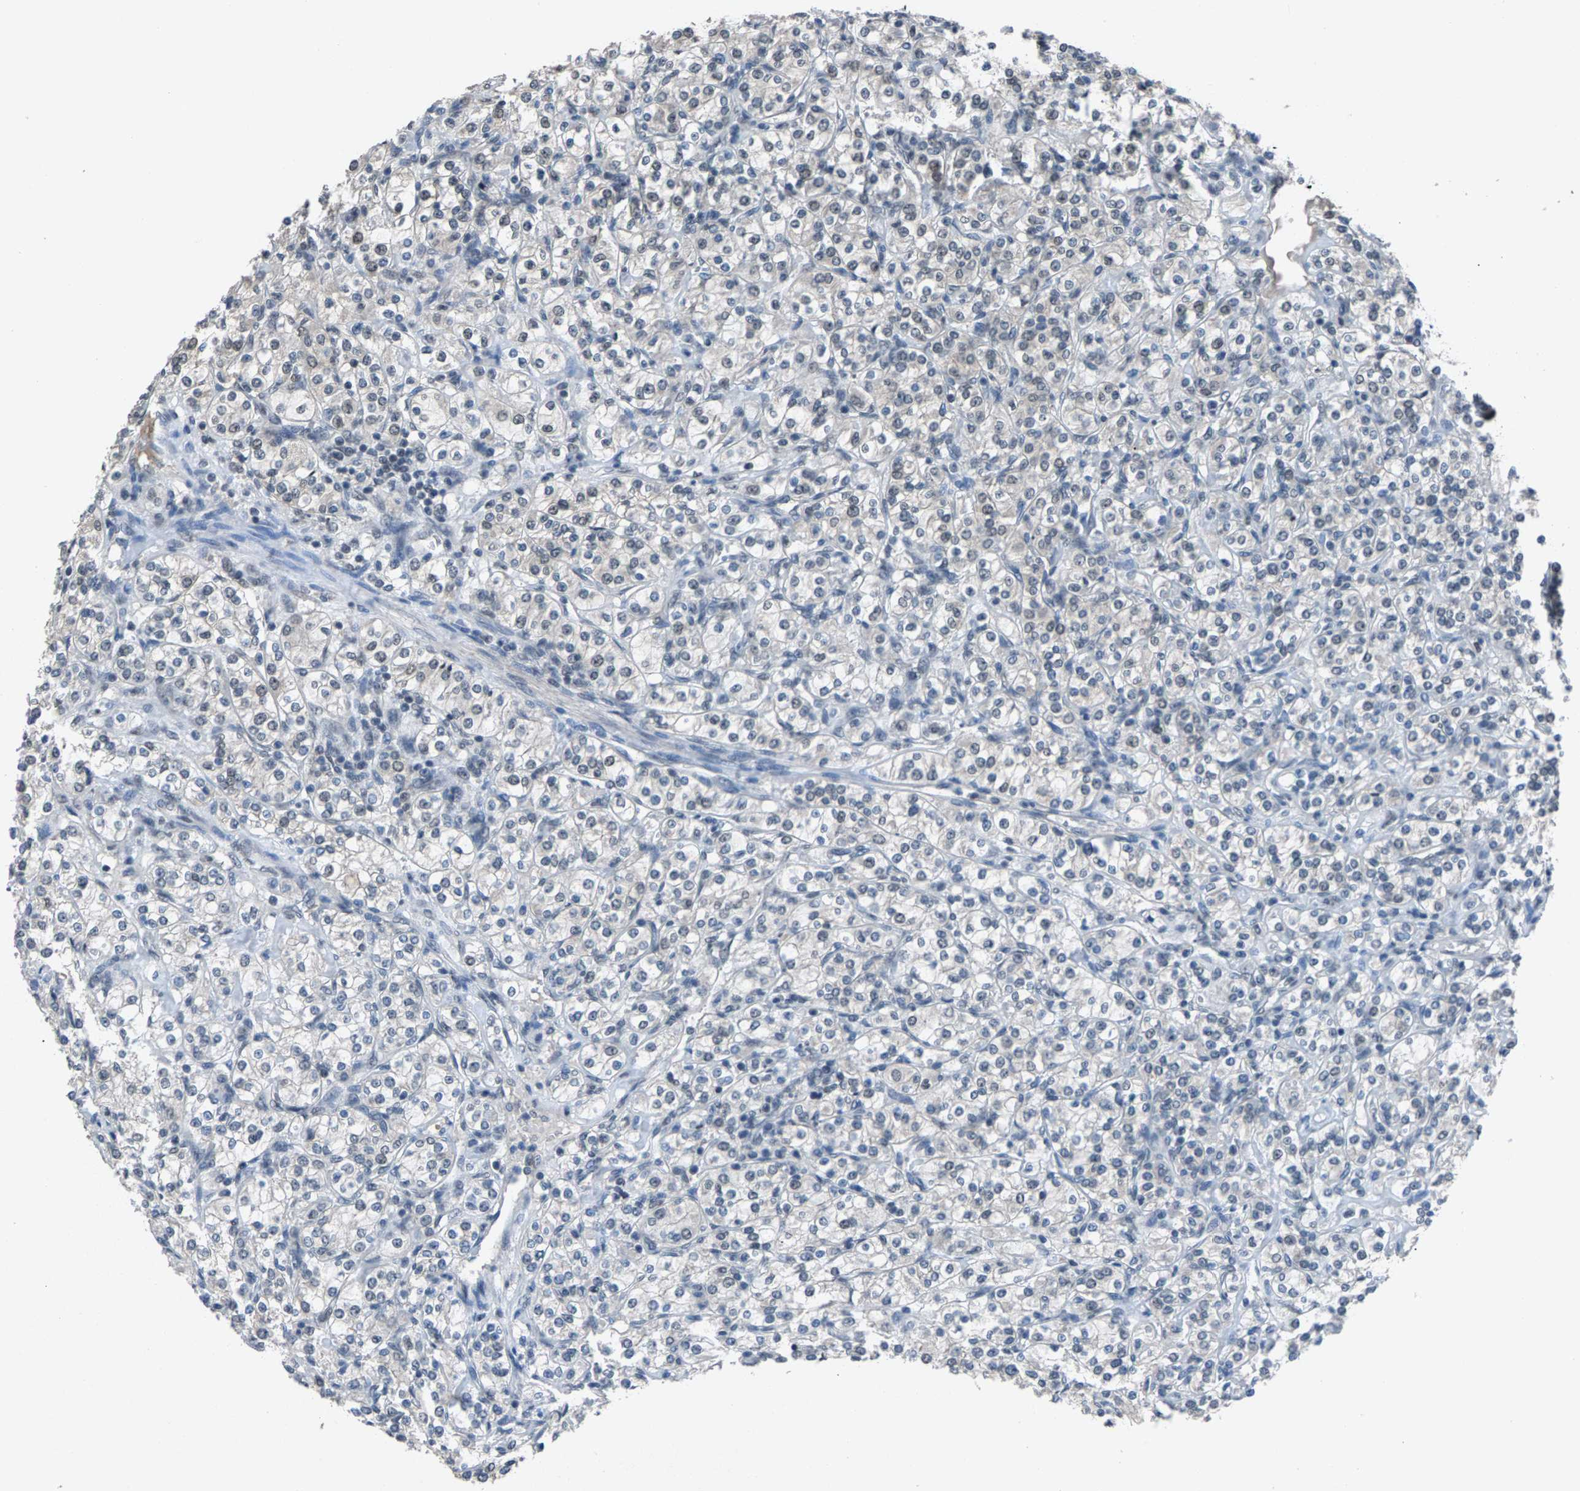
{"staining": {"intensity": "weak", "quantity": "<25%", "location": "nuclear"}, "tissue": "renal cancer", "cell_type": "Tumor cells", "image_type": "cancer", "snomed": [{"axis": "morphology", "description": "Adenocarcinoma, NOS"}, {"axis": "topography", "description": "Kidney"}], "caption": "Immunohistochemistry image of renal adenocarcinoma stained for a protein (brown), which displays no positivity in tumor cells. (DAB (3,3'-diaminobenzidine) IHC with hematoxylin counter stain).", "gene": "ZNF276", "patient": {"sex": "male", "age": 77}}